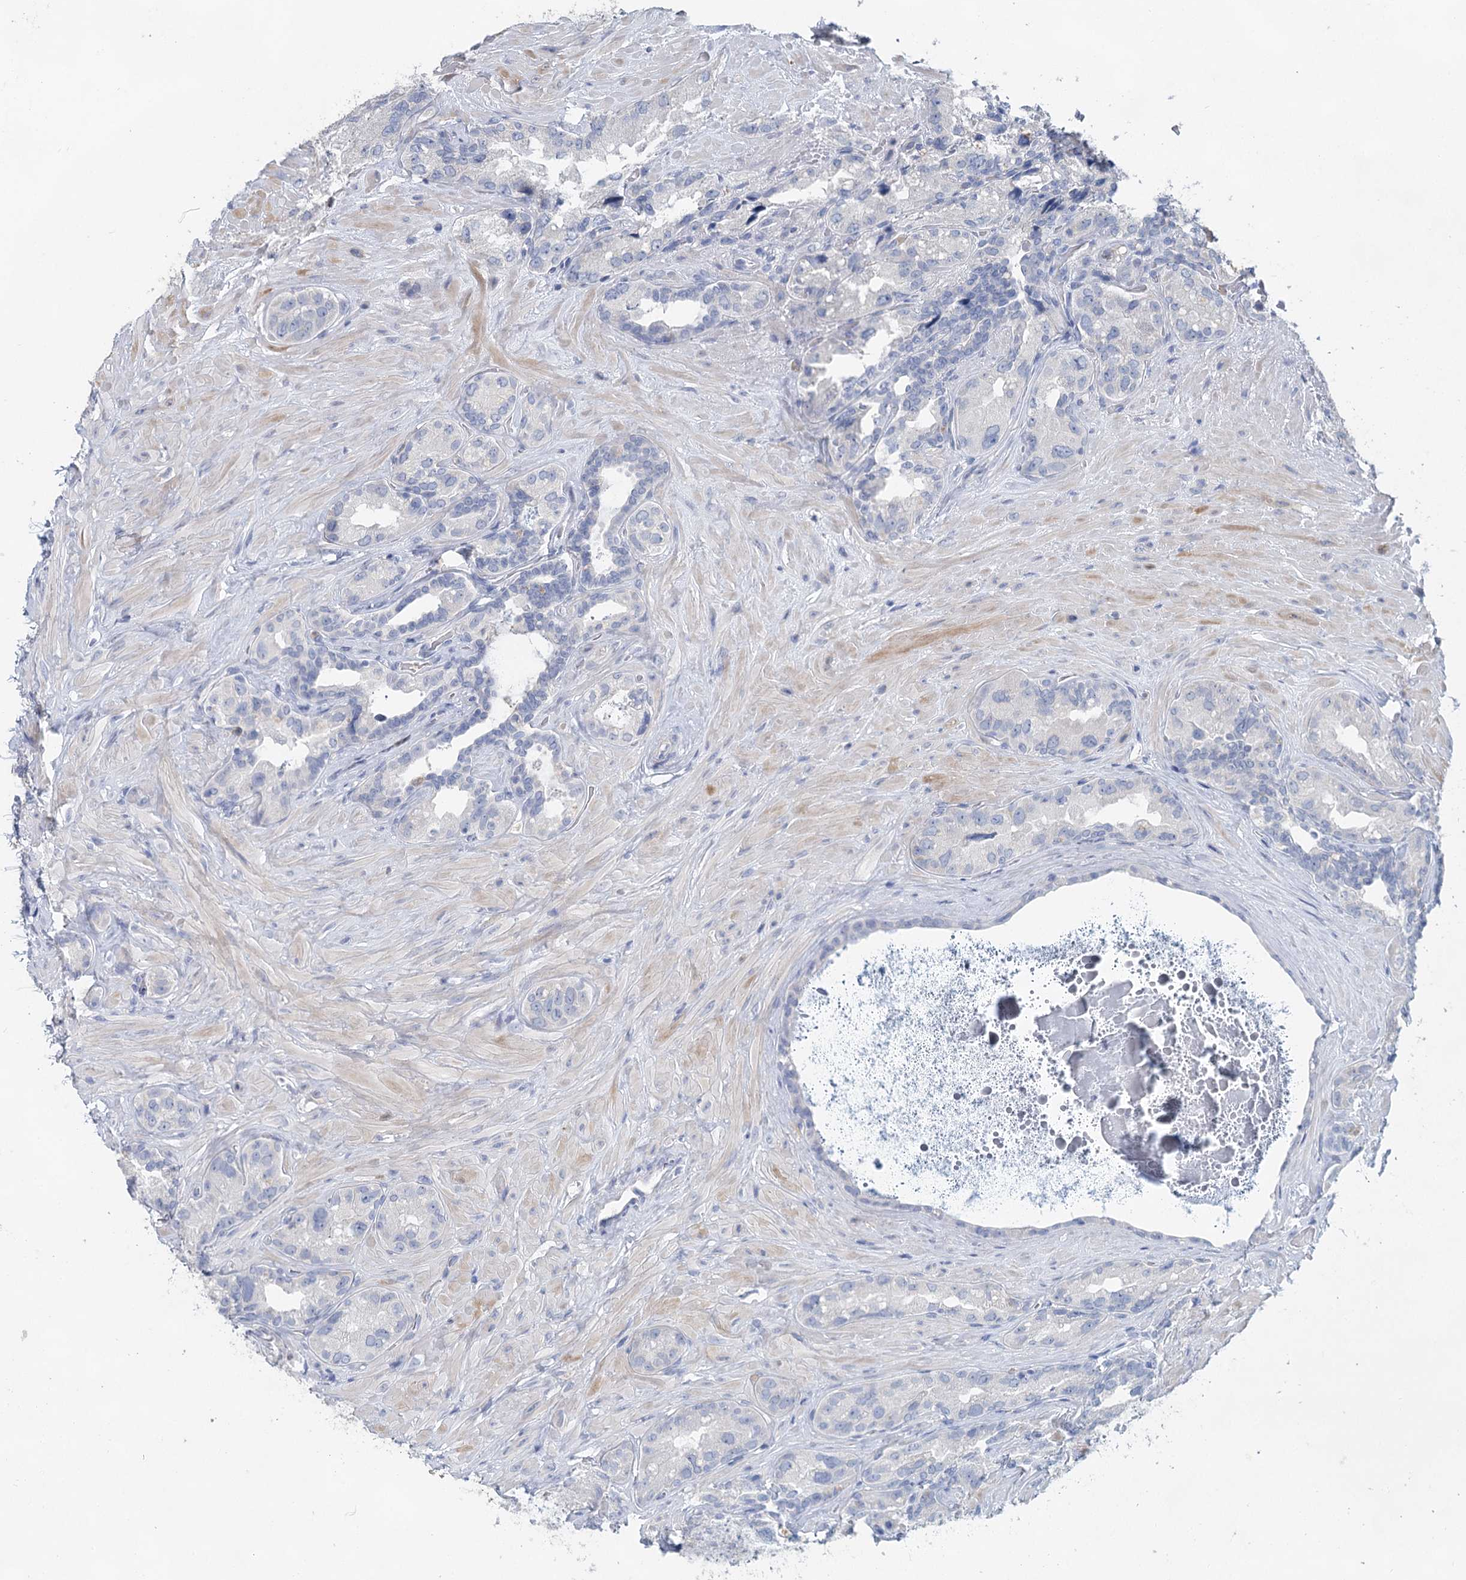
{"staining": {"intensity": "negative", "quantity": "none", "location": "none"}, "tissue": "seminal vesicle", "cell_type": "Glandular cells", "image_type": "normal", "snomed": [{"axis": "morphology", "description": "Normal tissue, NOS"}, {"axis": "topography", "description": "Seminal veicle"}, {"axis": "topography", "description": "Peripheral nerve tissue"}], "caption": "DAB immunohistochemical staining of normal seminal vesicle demonstrates no significant expression in glandular cells. Nuclei are stained in blue.", "gene": "MYL6B", "patient": {"sex": "male", "age": 67}}